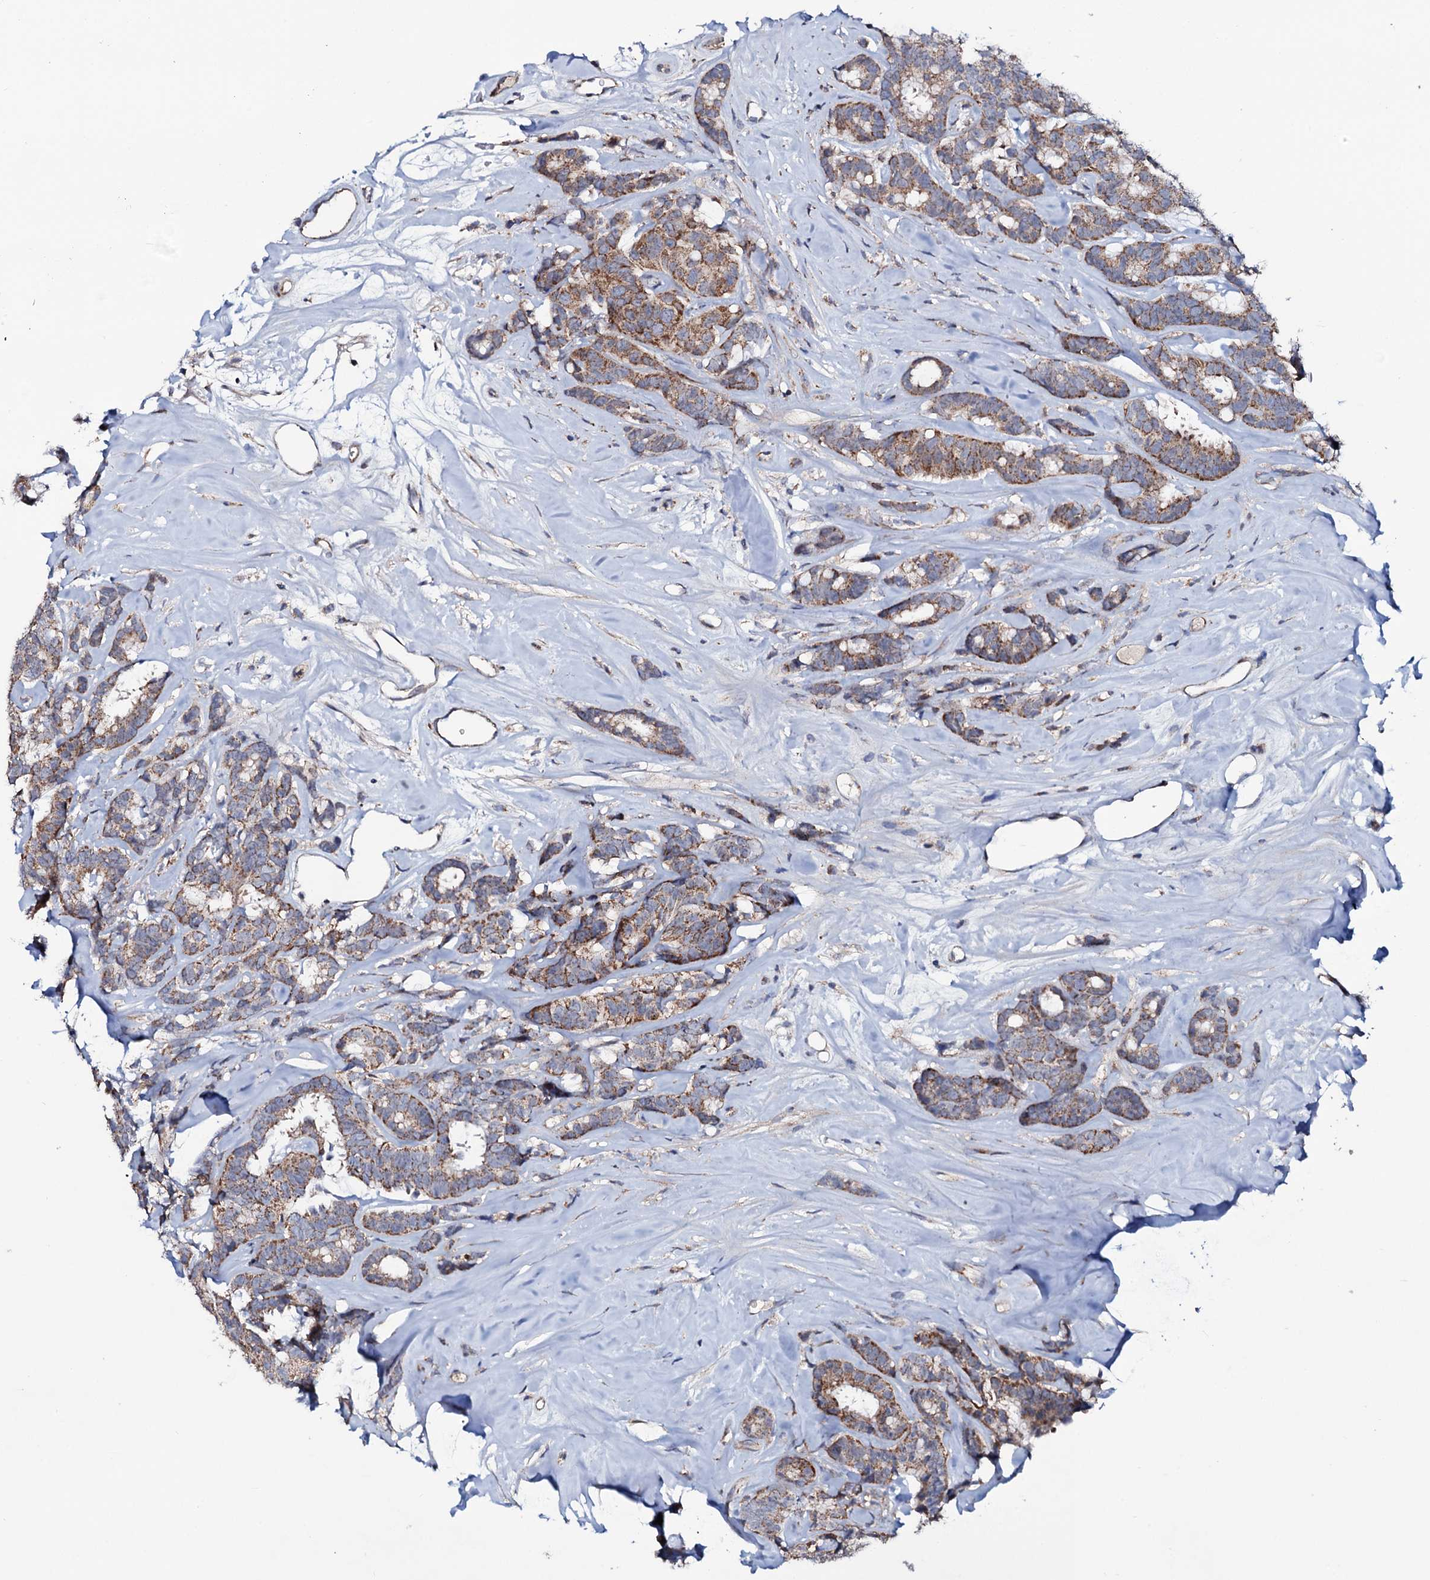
{"staining": {"intensity": "moderate", "quantity": ">75%", "location": "cytoplasmic/membranous"}, "tissue": "breast cancer", "cell_type": "Tumor cells", "image_type": "cancer", "snomed": [{"axis": "morphology", "description": "Duct carcinoma"}, {"axis": "topography", "description": "Breast"}], "caption": "Human breast cancer stained with a protein marker displays moderate staining in tumor cells.", "gene": "PPP1R3D", "patient": {"sex": "female", "age": 87}}